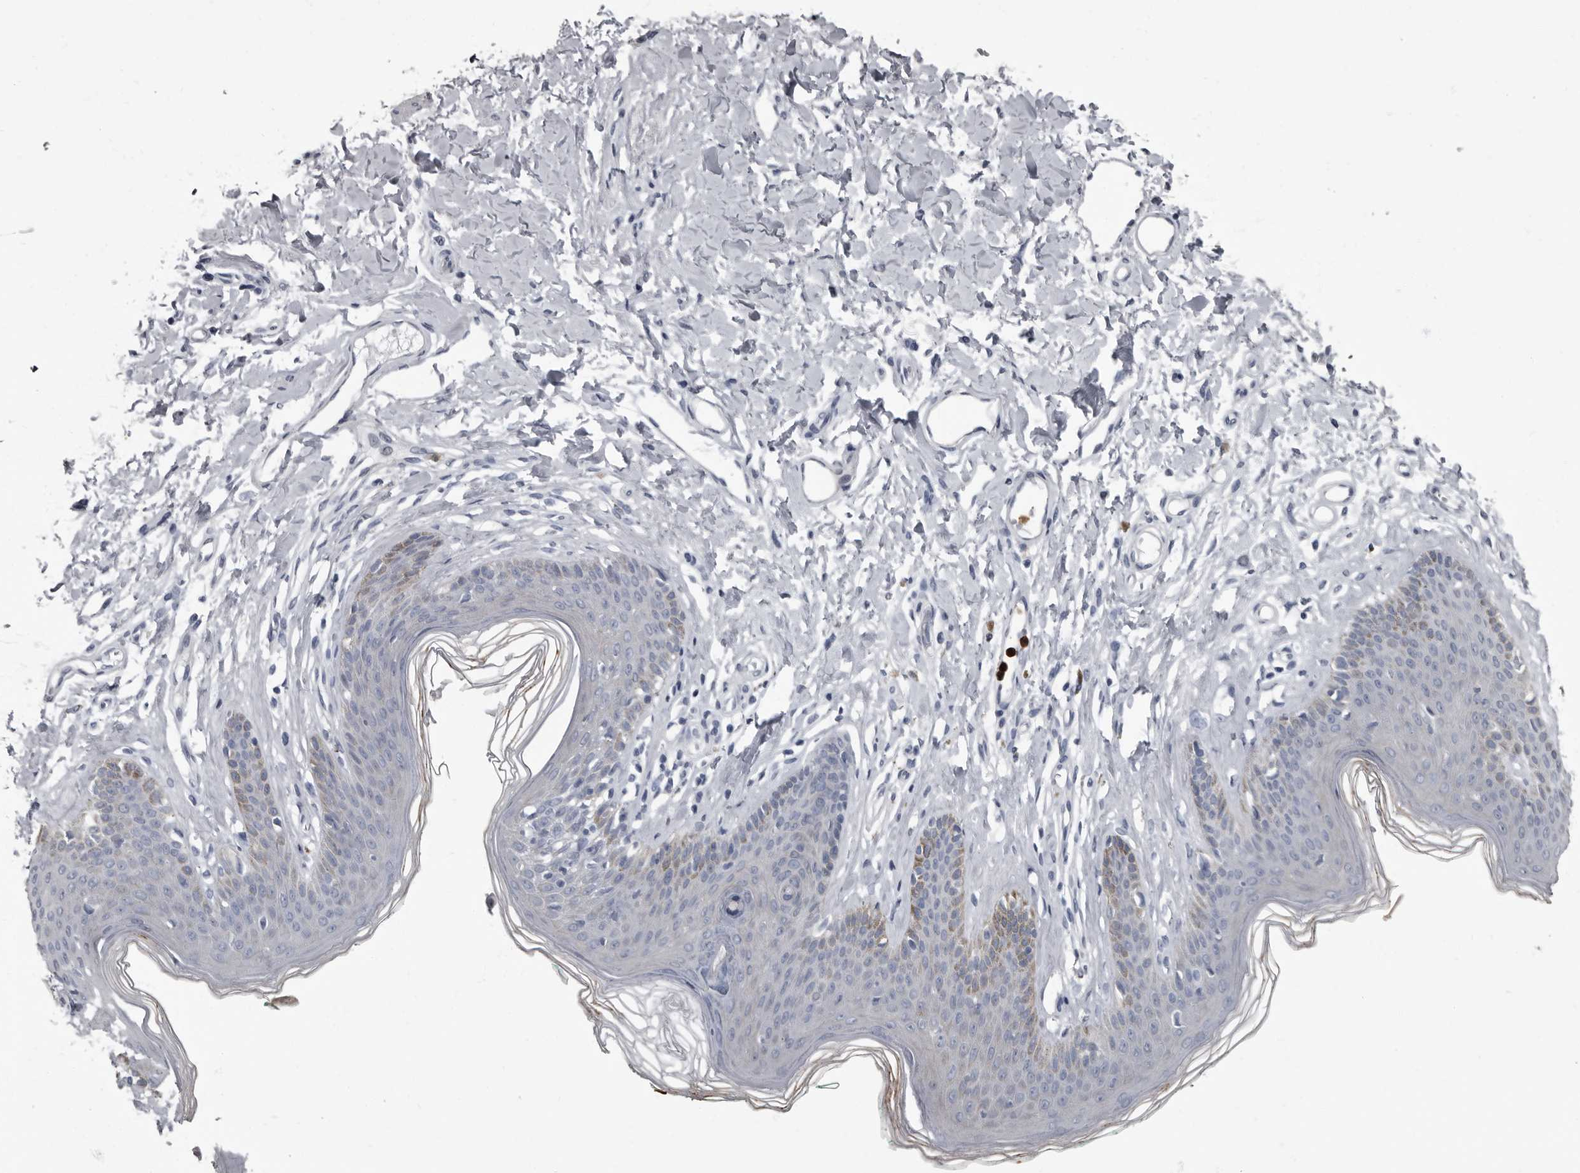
{"staining": {"intensity": "moderate", "quantity": "<25%", "location": "cytoplasmic/membranous"}, "tissue": "skin", "cell_type": "Epidermal cells", "image_type": "normal", "snomed": [{"axis": "morphology", "description": "Normal tissue, NOS"}, {"axis": "morphology", "description": "Squamous cell carcinoma, NOS"}, {"axis": "topography", "description": "Vulva"}], "caption": "Benign skin was stained to show a protein in brown. There is low levels of moderate cytoplasmic/membranous expression in approximately <25% of epidermal cells. (DAB = brown stain, brightfield microscopy at high magnification).", "gene": "TPD52L1", "patient": {"sex": "female", "age": 85}}